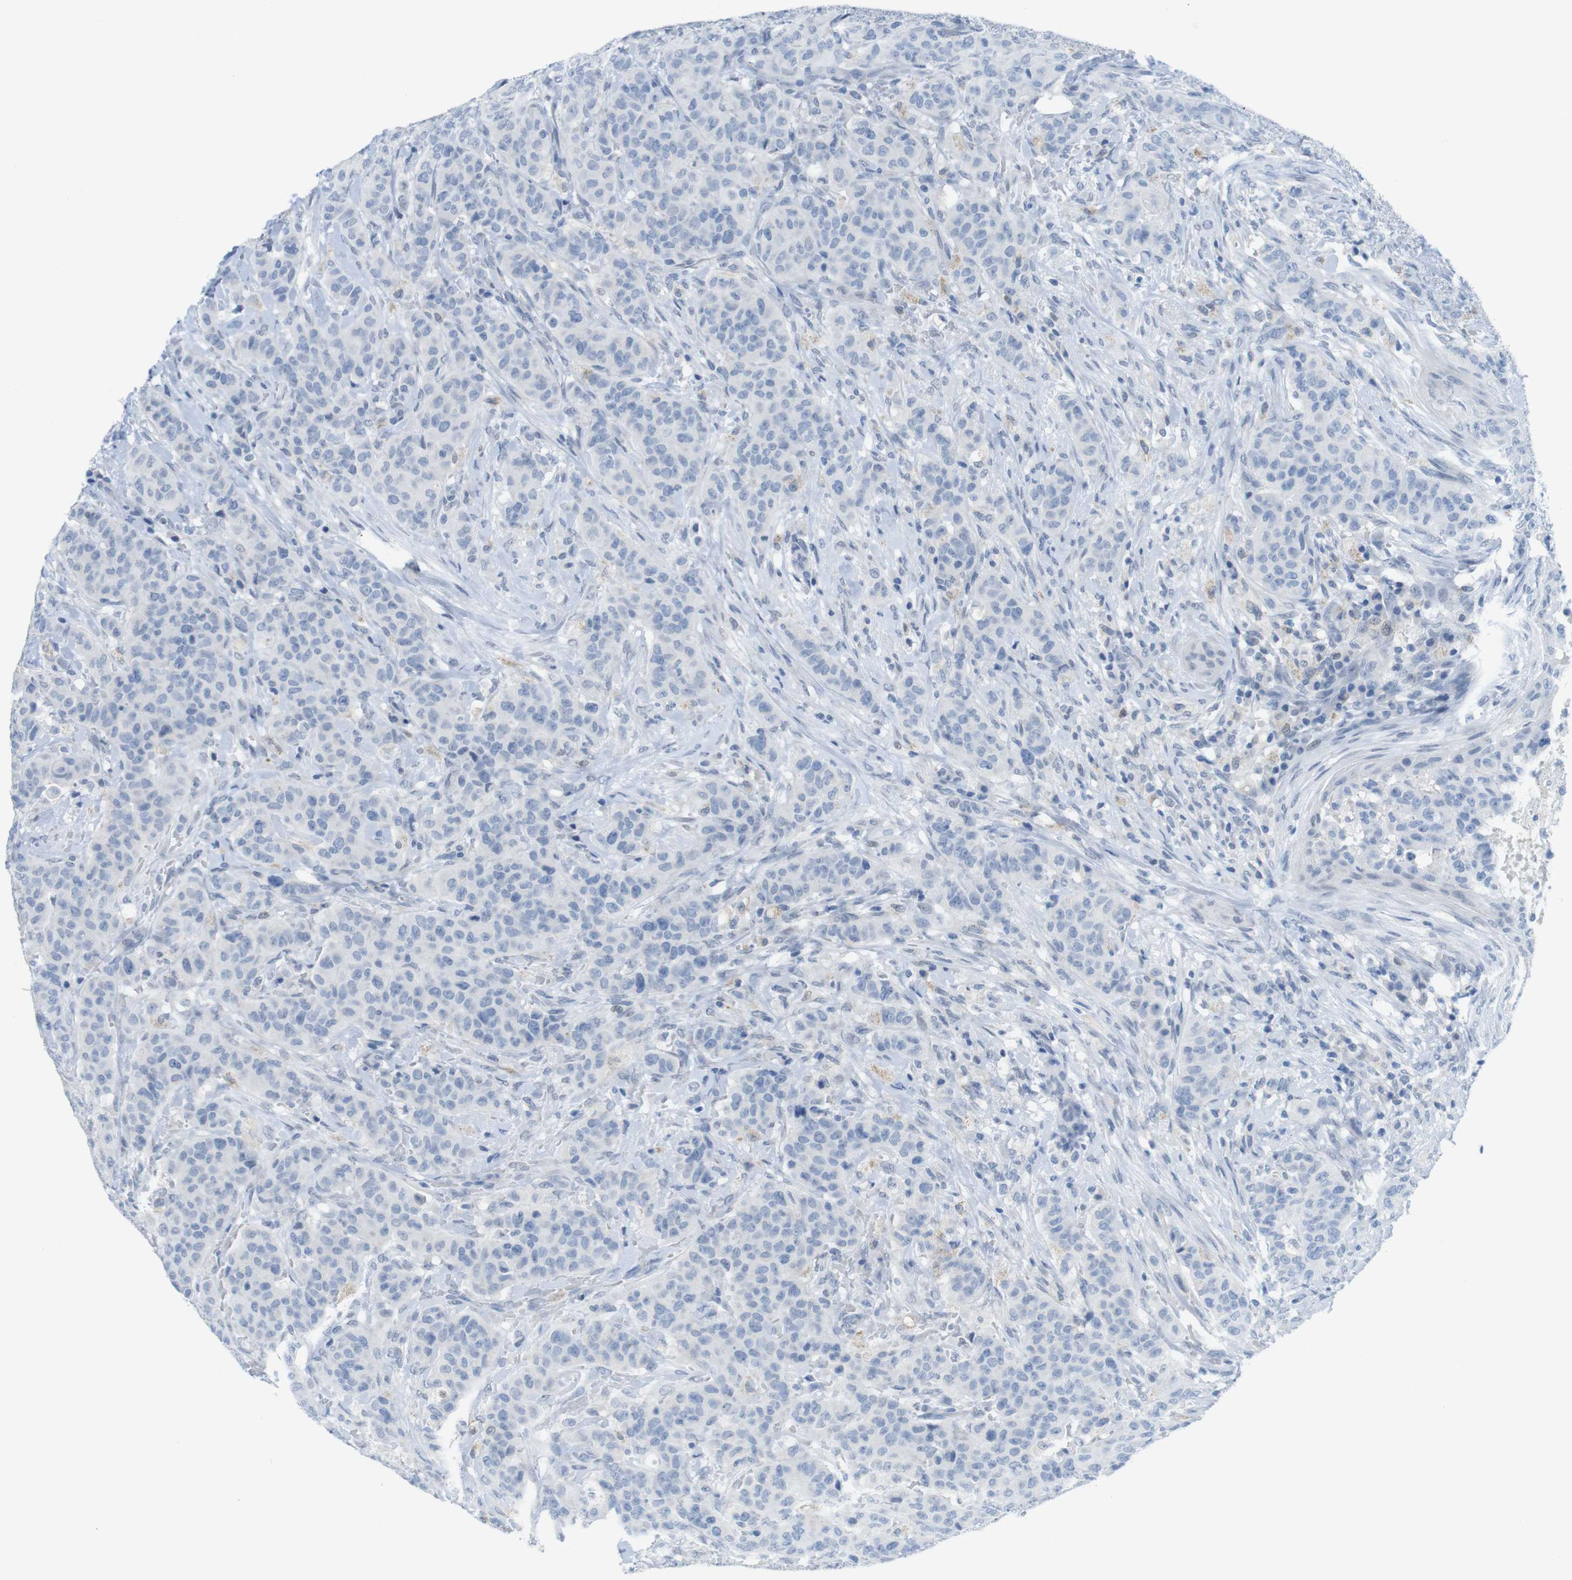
{"staining": {"intensity": "negative", "quantity": "none", "location": "none"}, "tissue": "breast cancer", "cell_type": "Tumor cells", "image_type": "cancer", "snomed": [{"axis": "morphology", "description": "Normal tissue, NOS"}, {"axis": "morphology", "description": "Duct carcinoma"}, {"axis": "topography", "description": "Breast"}], "caption": "The immunohistochemistry (IHC) photomicrograph has no significant positivity in tumor cells of breast cancer (intraductal carcinoma) tissue. The staining was performed using DAB (3,3'-diaminobenzidine) to visualize the protein expression in brown, while the nuclei were stained in blue with hematoxylin (Magnification: 20x).", "gene": "OPN1SW", "patient": {"sex": "female", "age": 40}}